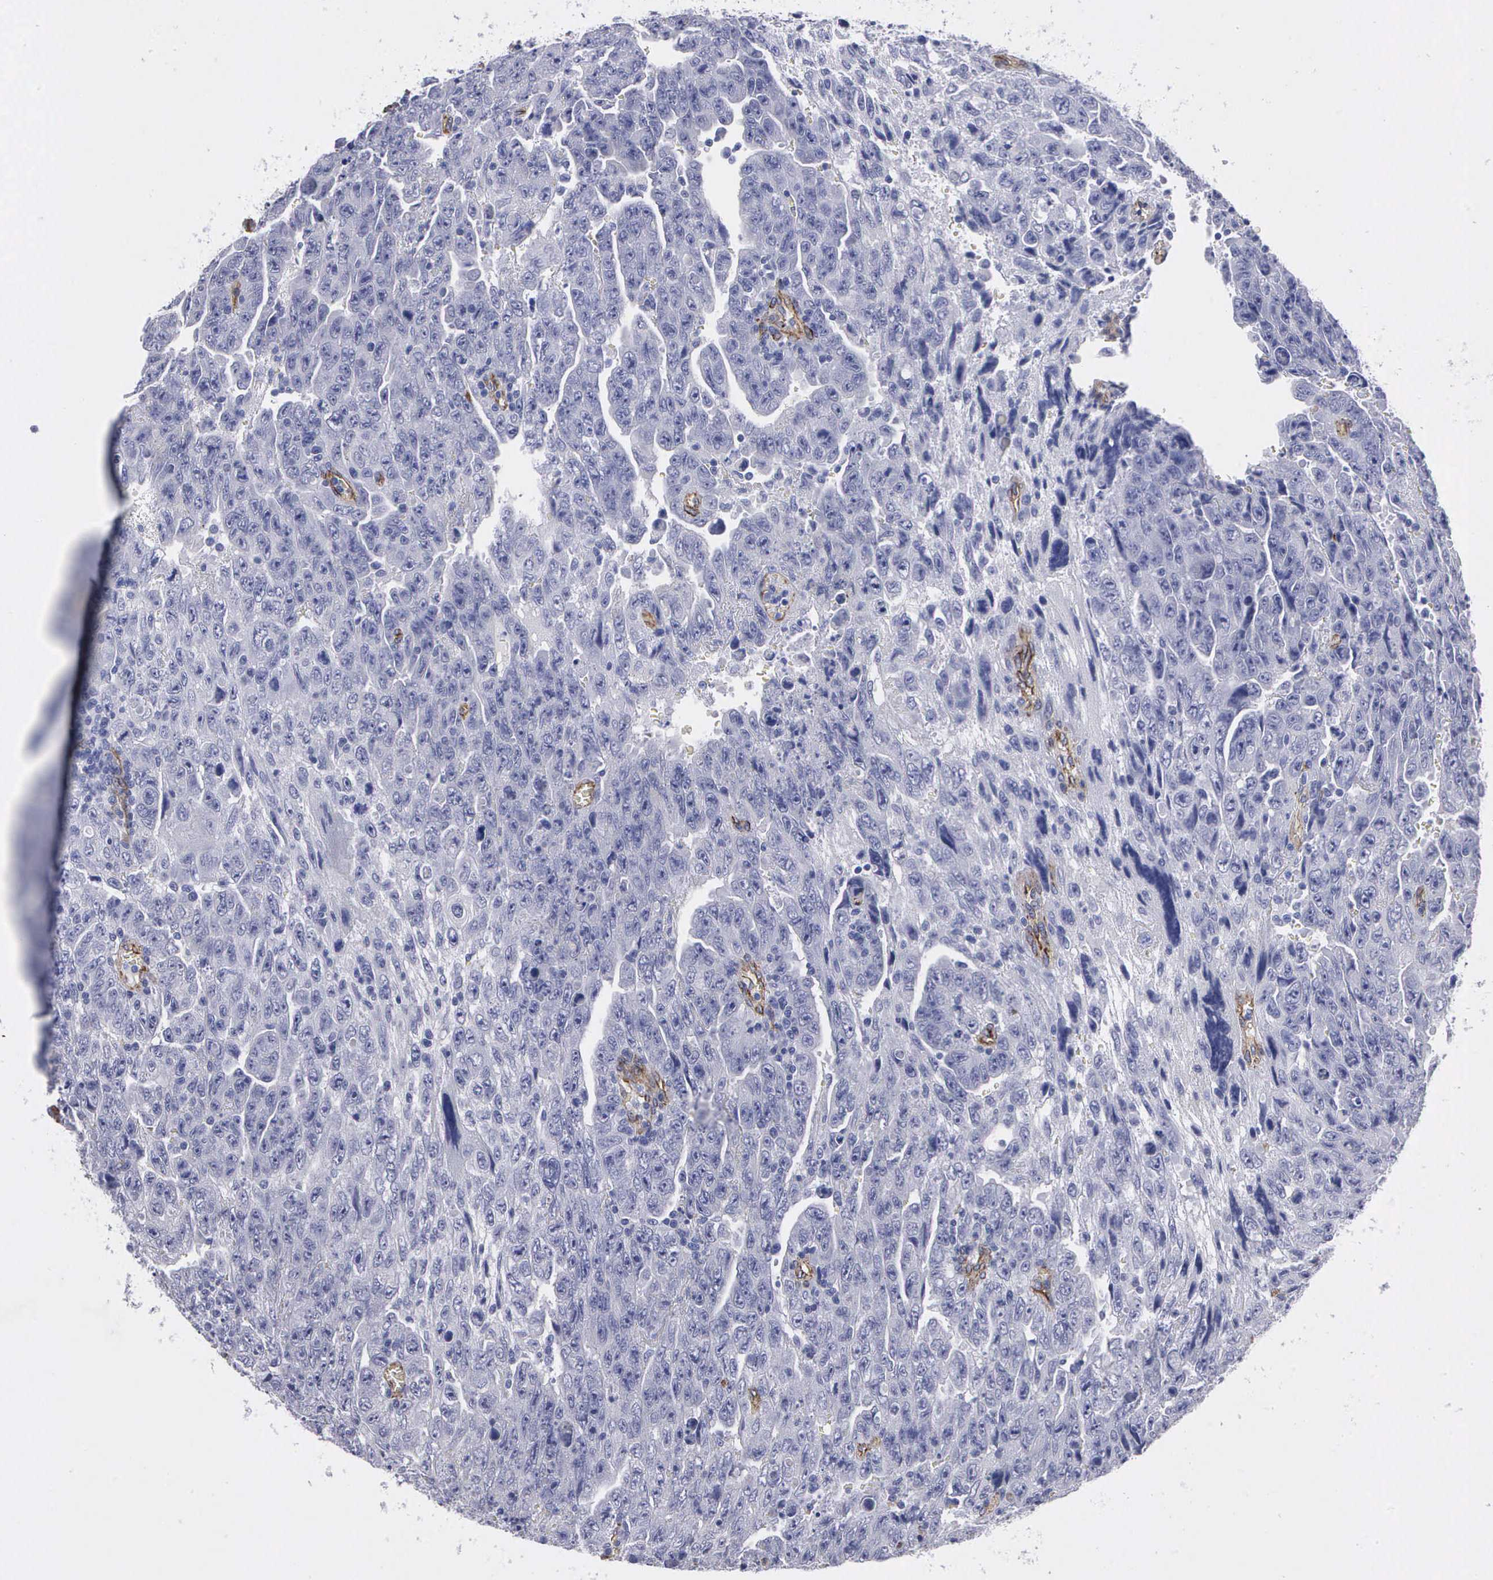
{"staining": {"intensity": "negative", "quantity": "none", "location": "none"}, "tissue": "testis cancer", "cell_type": "Tumor cells", "image_type": "cancer", "snomed": [{"axis": "morphology", "description": "Carcinoma, Embryonal, NOS"}, {"axis": "topography", "description": "Testis"}], "caption": "High magnification brightfield microscopy of testis embryonal carcinoma stained with DAB (brown) and counterstained with hematoxylin (blue): tumor cells show no significant positivity.", "gene": "MAGEB10", "patient": {"sex": "male", "age": 28}}